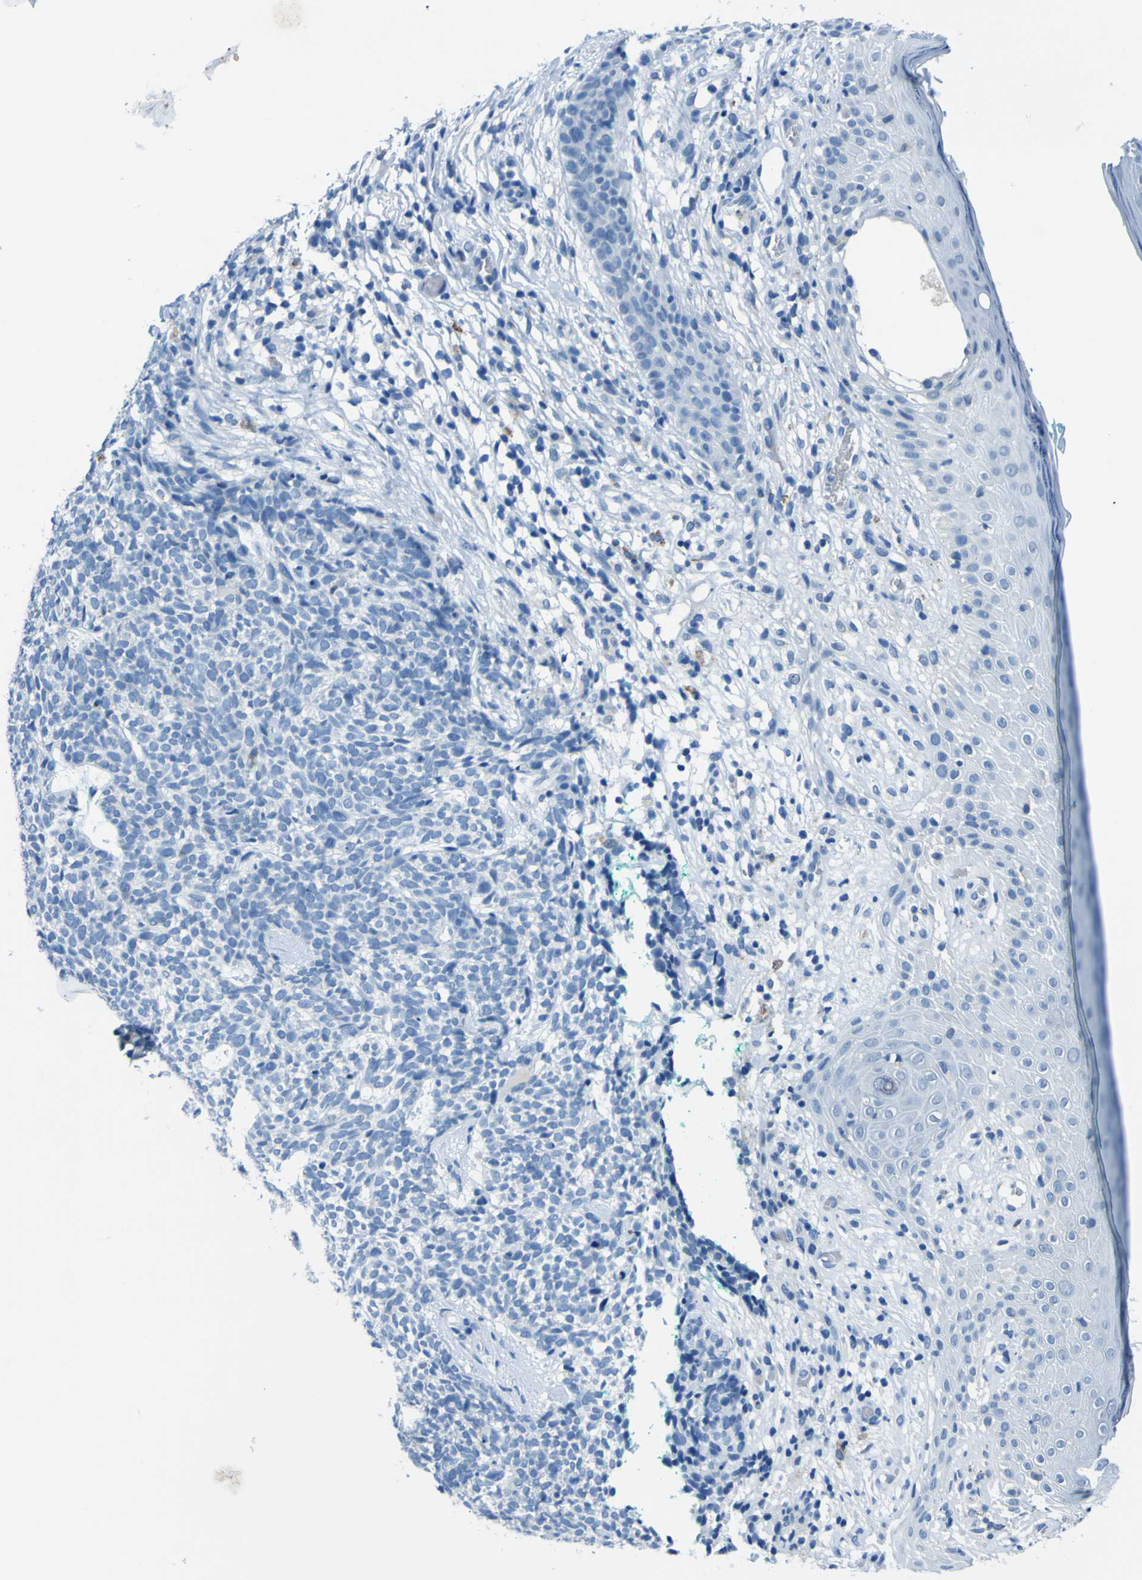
{"staining": {"intensity": "negative", "quantity": "none", "location": "none"}, "tissue": "skin cancer", "cell_type": "Tumor cells", "image_type": "cancer", "snomed": [{"axis": "morphology", "description": "Basal cell carcinoma"}, {"axis": "topography", "description": "Skin"}], "caption": "Immunohistochemistry photomicrograph of human skin basal cell carcinoma stained for a protein (brown), which reveals no staining in tumor cells.", "gene": "PHKG1", "patient": {"sex": "female", "age": 84}}